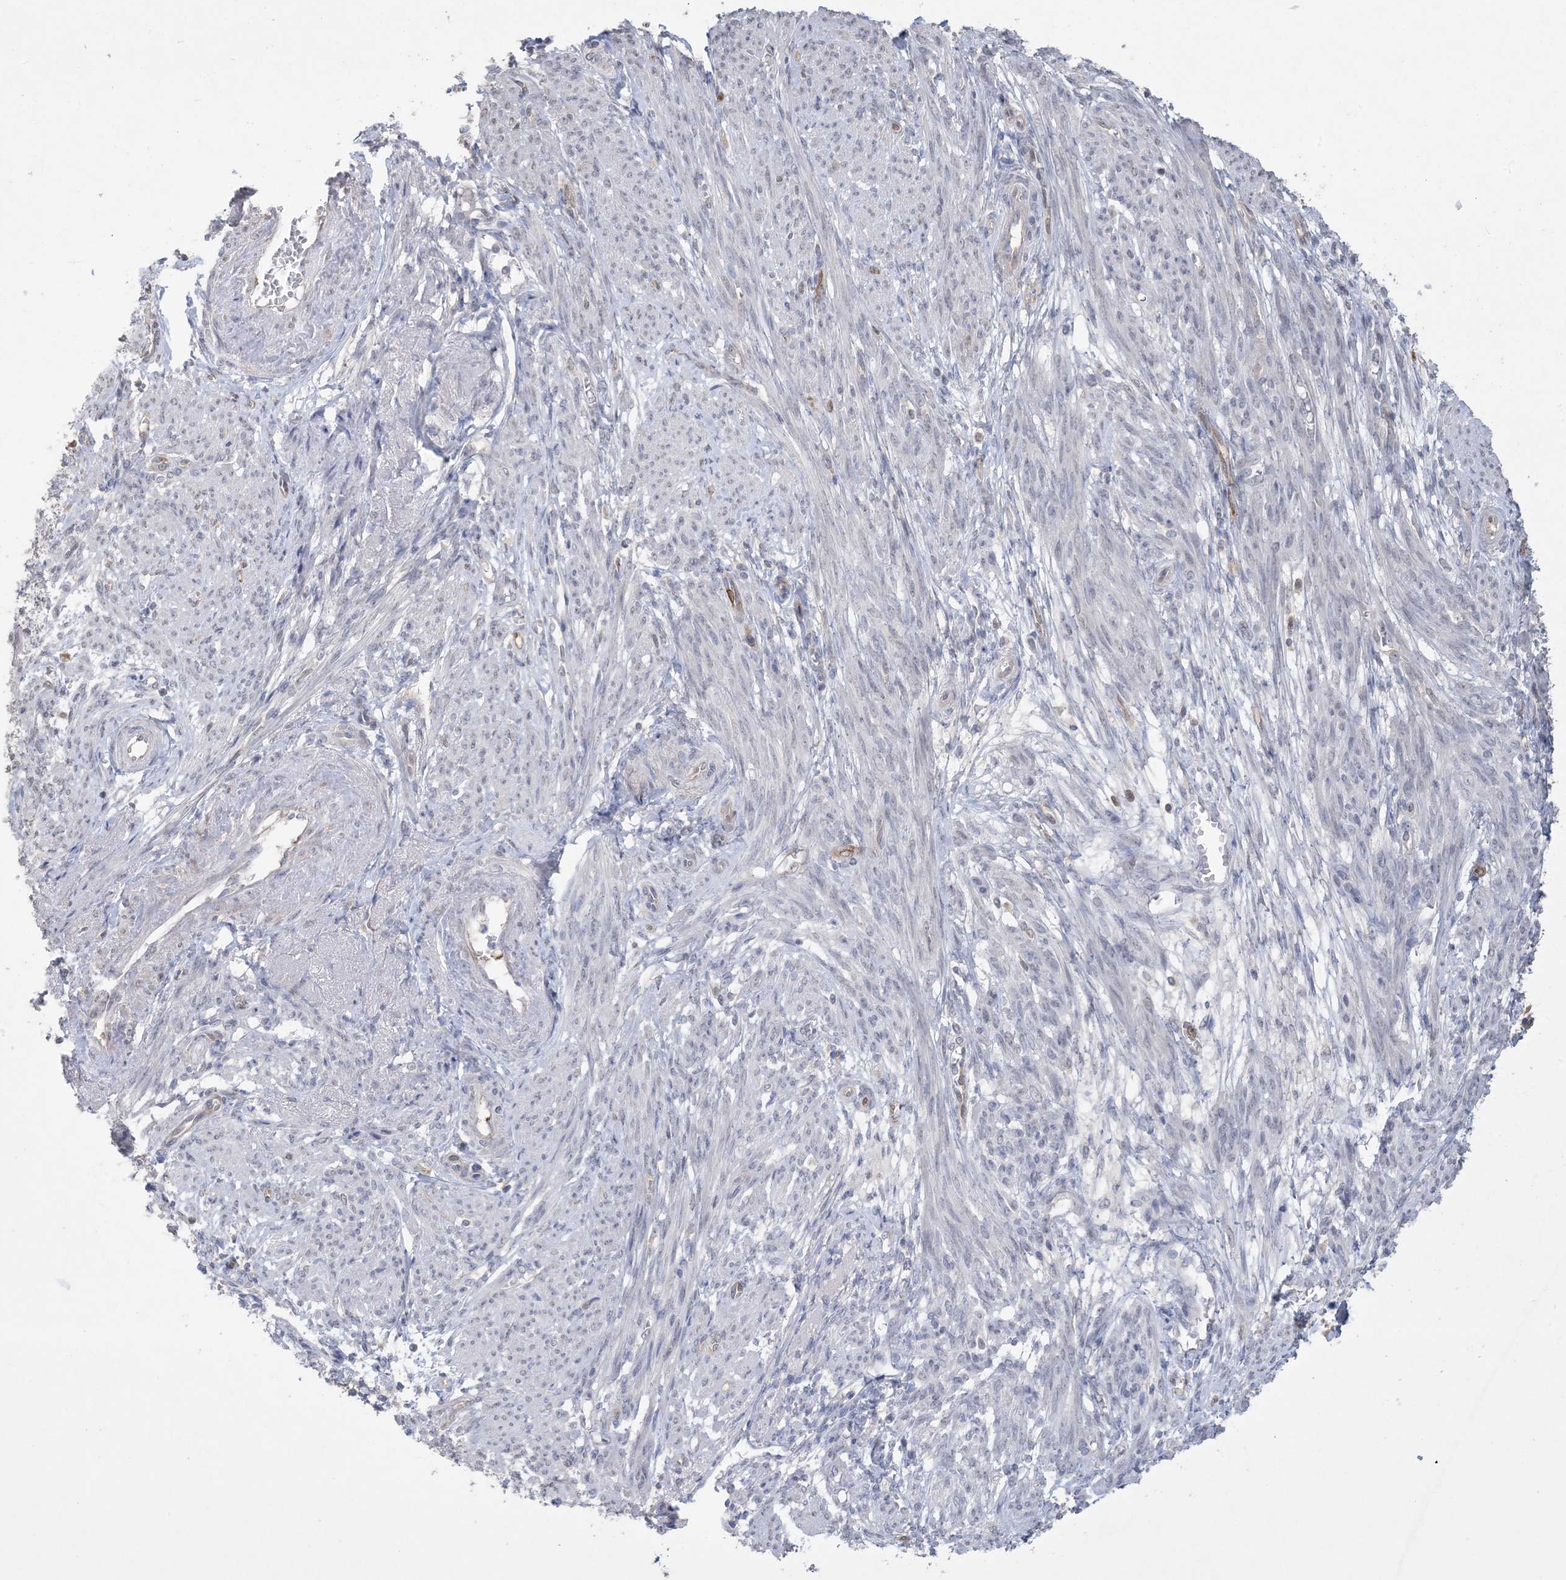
{"staining": {"intensity": "negative", "quantity": "none", "location": "none"}, "tissue": "smooth muscle", "cell_type": "Smooth muscle cells", "image_type": "normal", "snomed": [{"axis": "morphology", "description": "Normal tissue, NOS"}, {"axis": "topography", "description": "Smooth muscle"}], "caption": "Protein analysis of unremarkable smooth muscle shows no significant staining in smooth muscle cells. Nuclei are stained in blue.", "gene": "HMGCS1", "patient": {"sex": "female", "age": 39}}